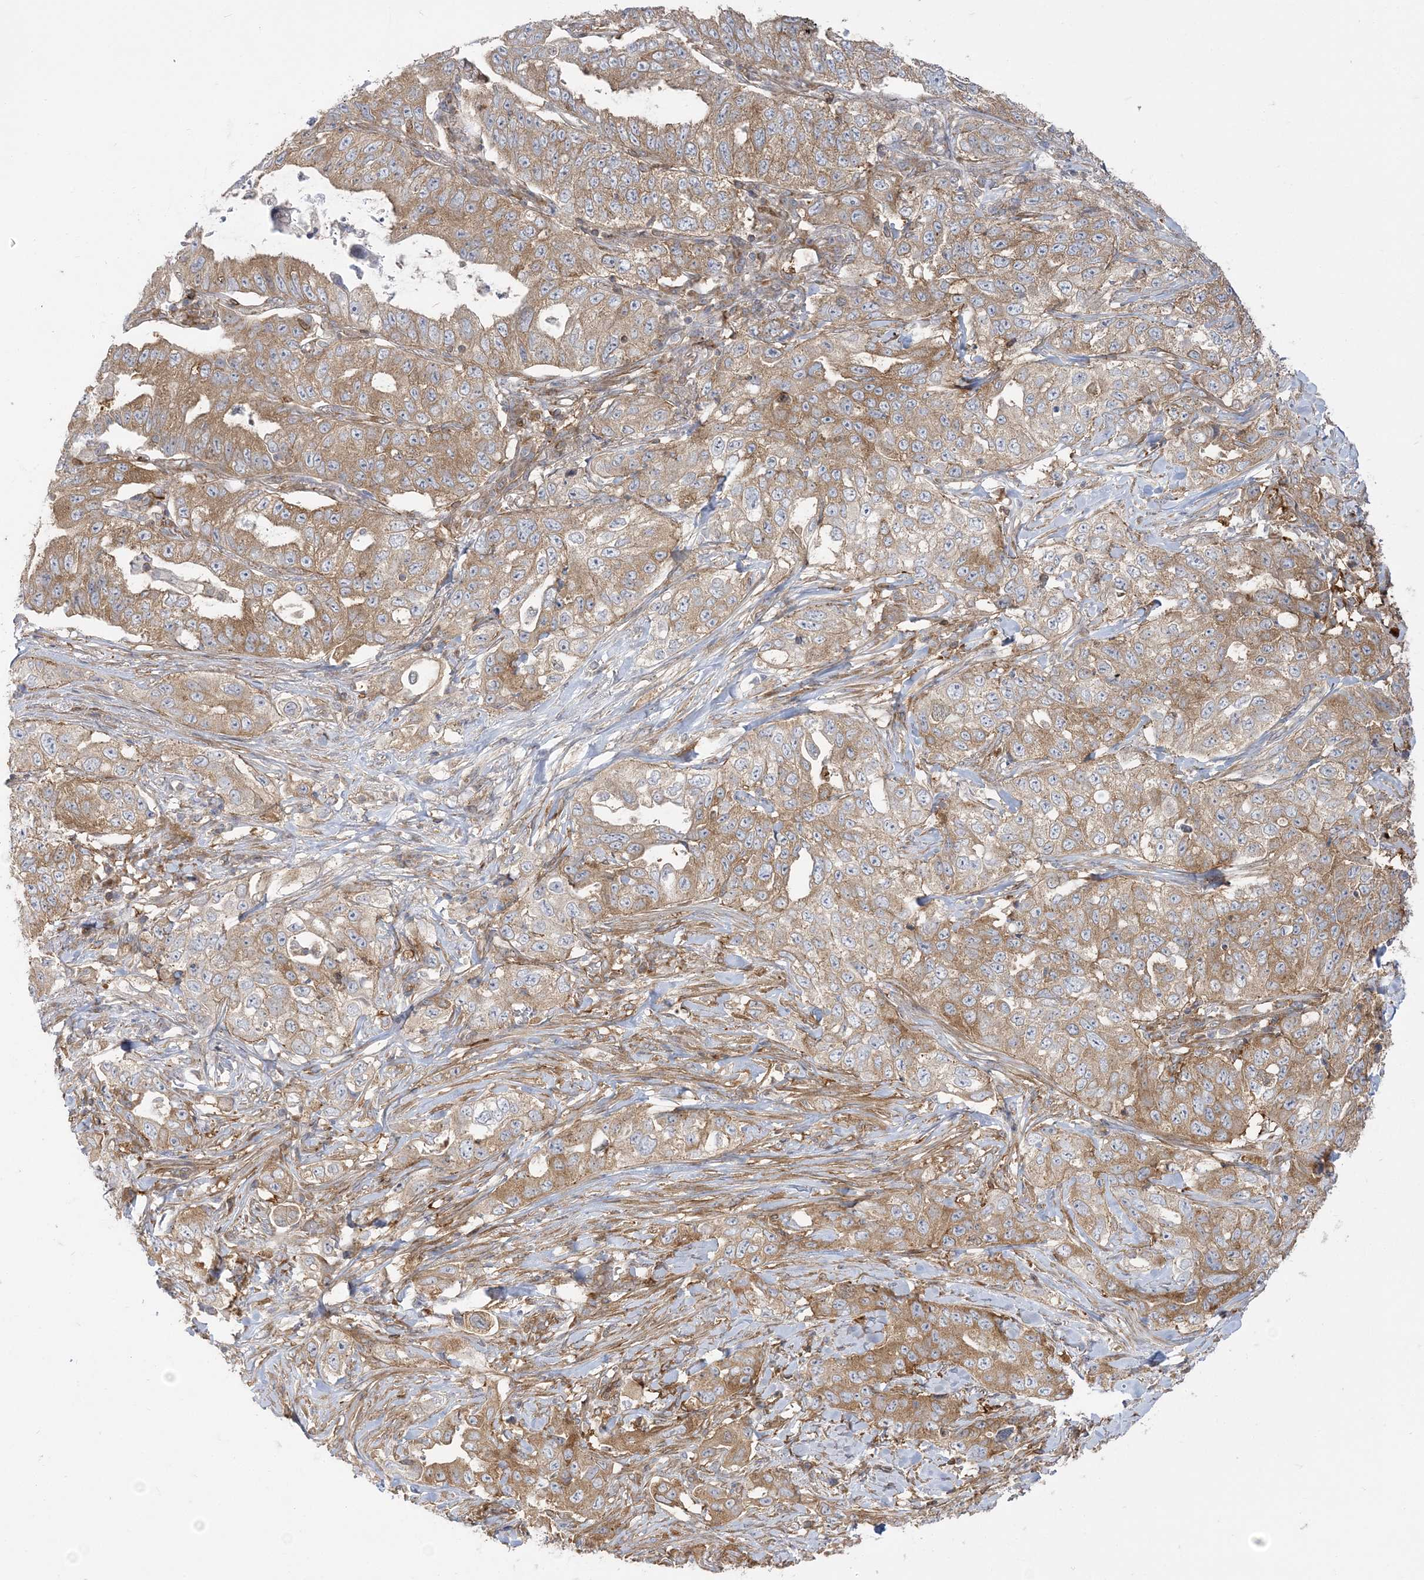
{"staining": {"intensity": "moderate", "quantity": ">75%", "location": "cytoplasmic/membranous"}, "tissue": "lung cancer", "cell_type": "Tumor cells", "image_type": "cancer", "snomed": [{"axis": "morphology", "description": "Adenocarcinoma, NOS"}, {"axis": "topography", "description": "Lung"}], "caption": "An image showing moderate cytoplasmic/membranous expression in about >75% of tumor cells in lung adenocarcinoma, as visualized by brown immunohistochemical staining.", "gene": "STAM", "patient": {"sex": "female", "age": 51}}